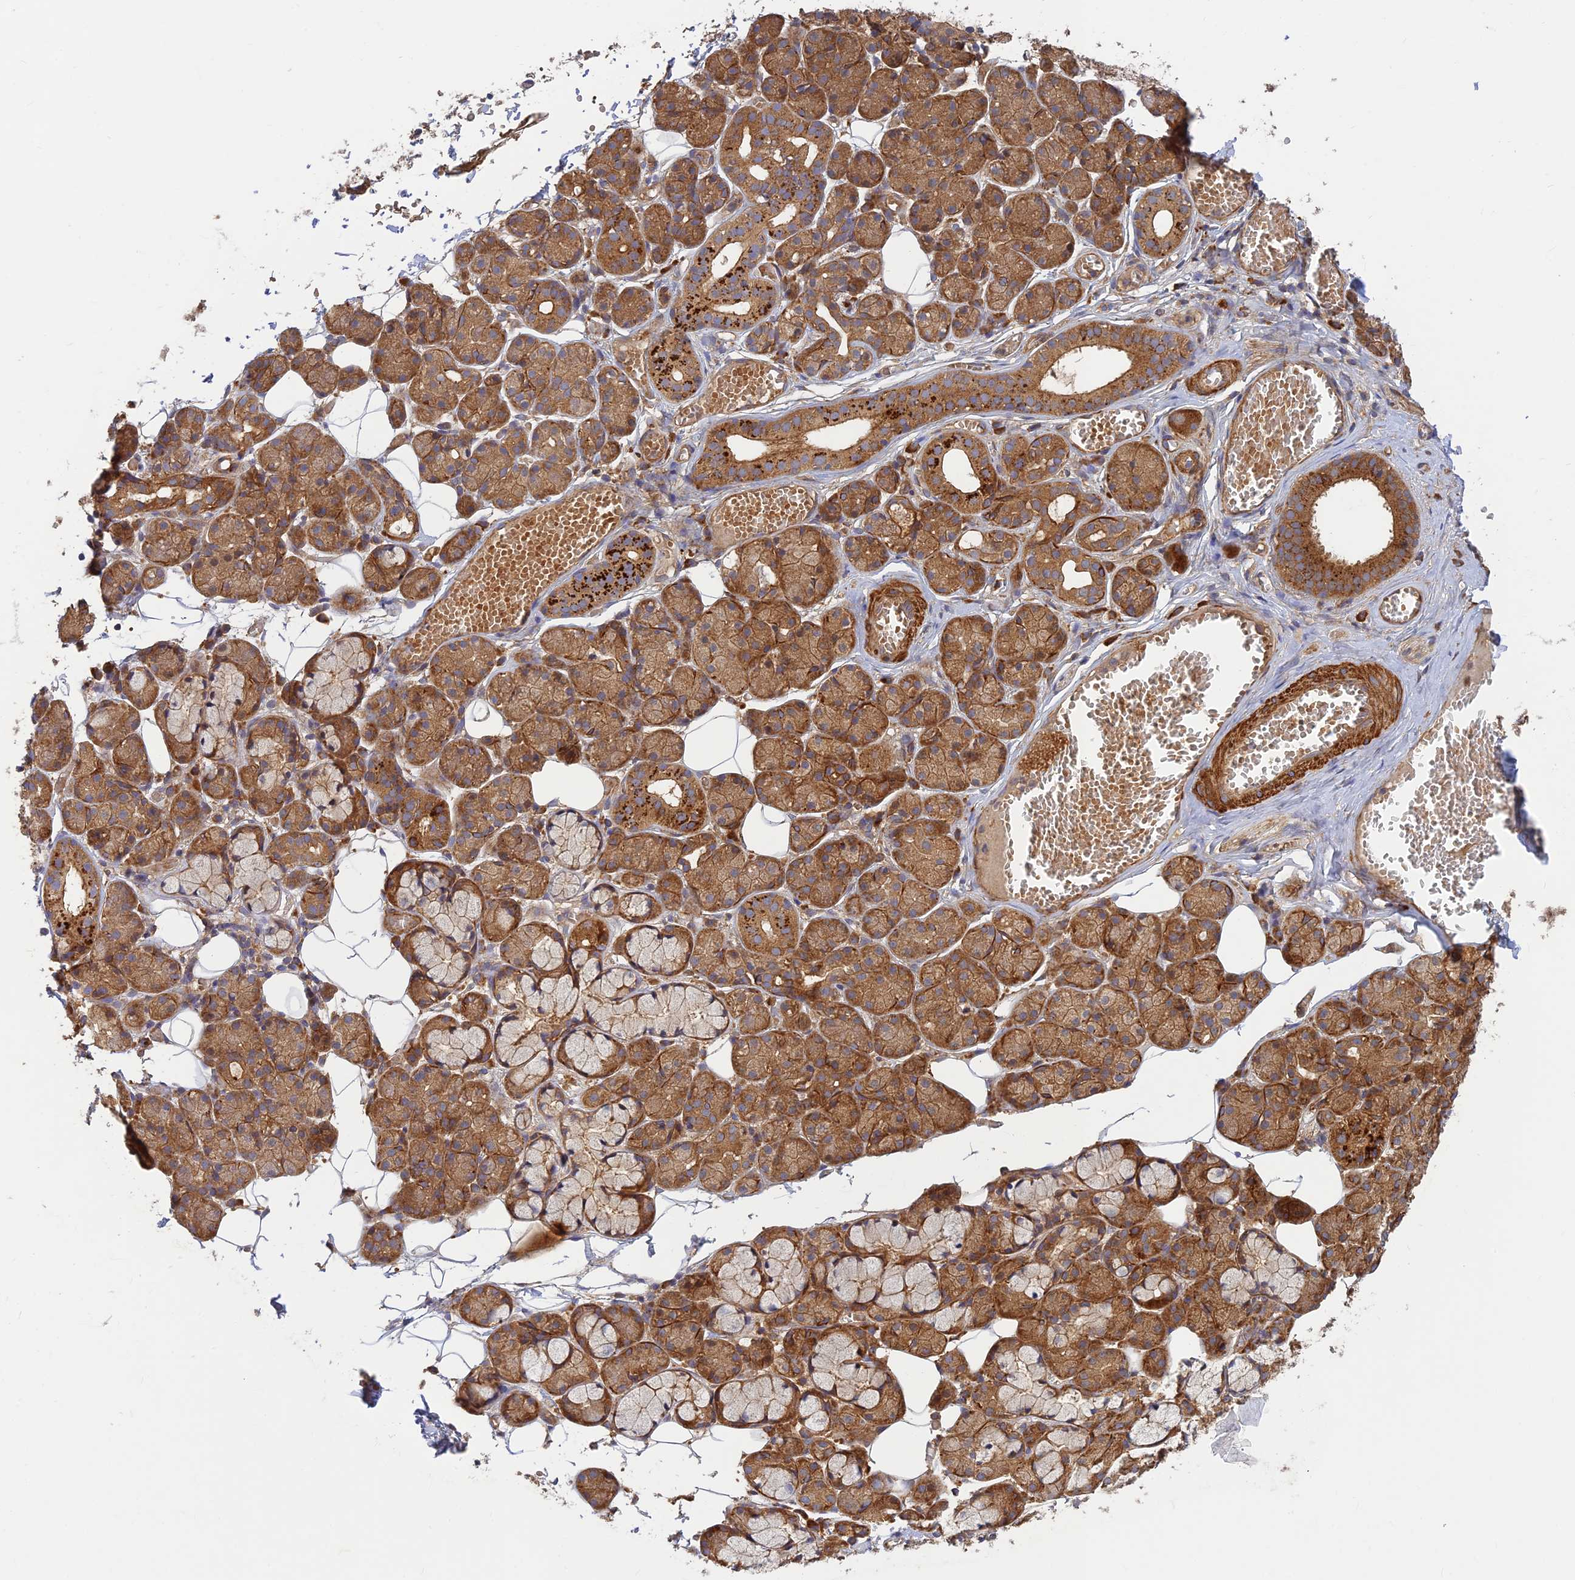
{"staining": {"intensity": "moderate", "quantity": ">75%", "location": "cytoplasmic/membranous"}, "tissue": "salivary gland", "cell_type": "Glandular cells", "image_type": "normal", "snomed": [{"axis": "morphology", "description": "Normal tissue, NOS"}, {"axis": "topography", "description": "Salivary gland"}], "caption": "Moderate cytoplasmic/membranous expression is identified in about >75% of glandular cells in unremarkable salivary gland. The staining was performed using DAB (3,3'-diaminobenzidine) to visualize the protein expression in brown, while the nuclei were stained in blue with hematoxylin (Magnification: 20x).", "gene": "RELCH", "patient": {"sex": "male", "age": 63}}